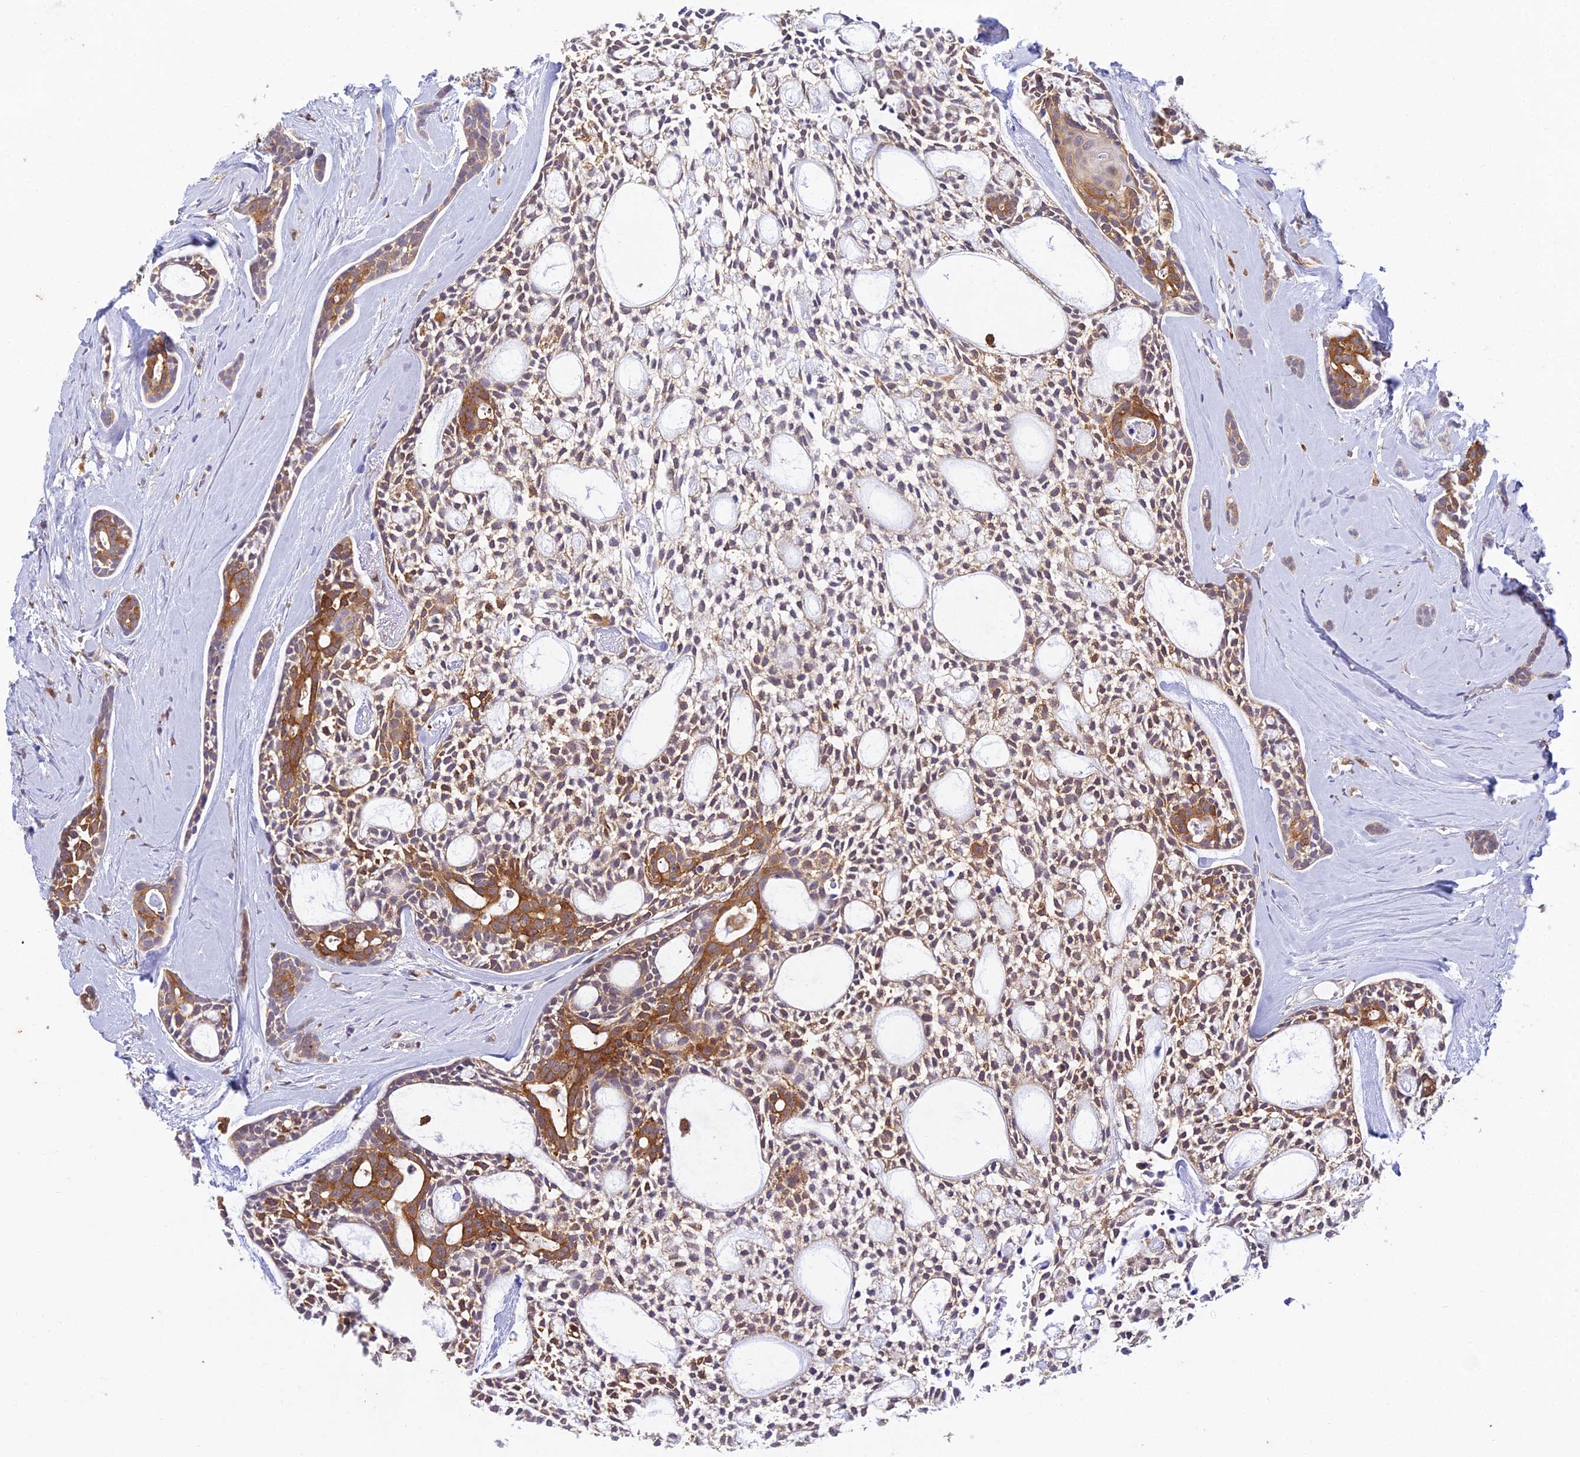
{"staining": {"intensity": "moderate", "quantity": "25%-75%", "location": "cytoplasmic/membranous"}, "tissue": "head and neck cancer", "cell_type": "Tumor cells", "image_type": "cancer", "snomed": [{"axis": "morphology", "description": "Adenocarcinoma, NOS"}, {"axis": "topography", "description": "Subcutis"}, {"axis": "topography", "description": "Head-Neck"}], "caption": "Tumor cells demonstrate medium levels of moderate cytoplasmic/membranous expression in about 25%-75% of cells in human head and neck cancer (adenocarcinoma).", "gene": "UBE2G1", "patient": {"sex": "female", "age": 73}}